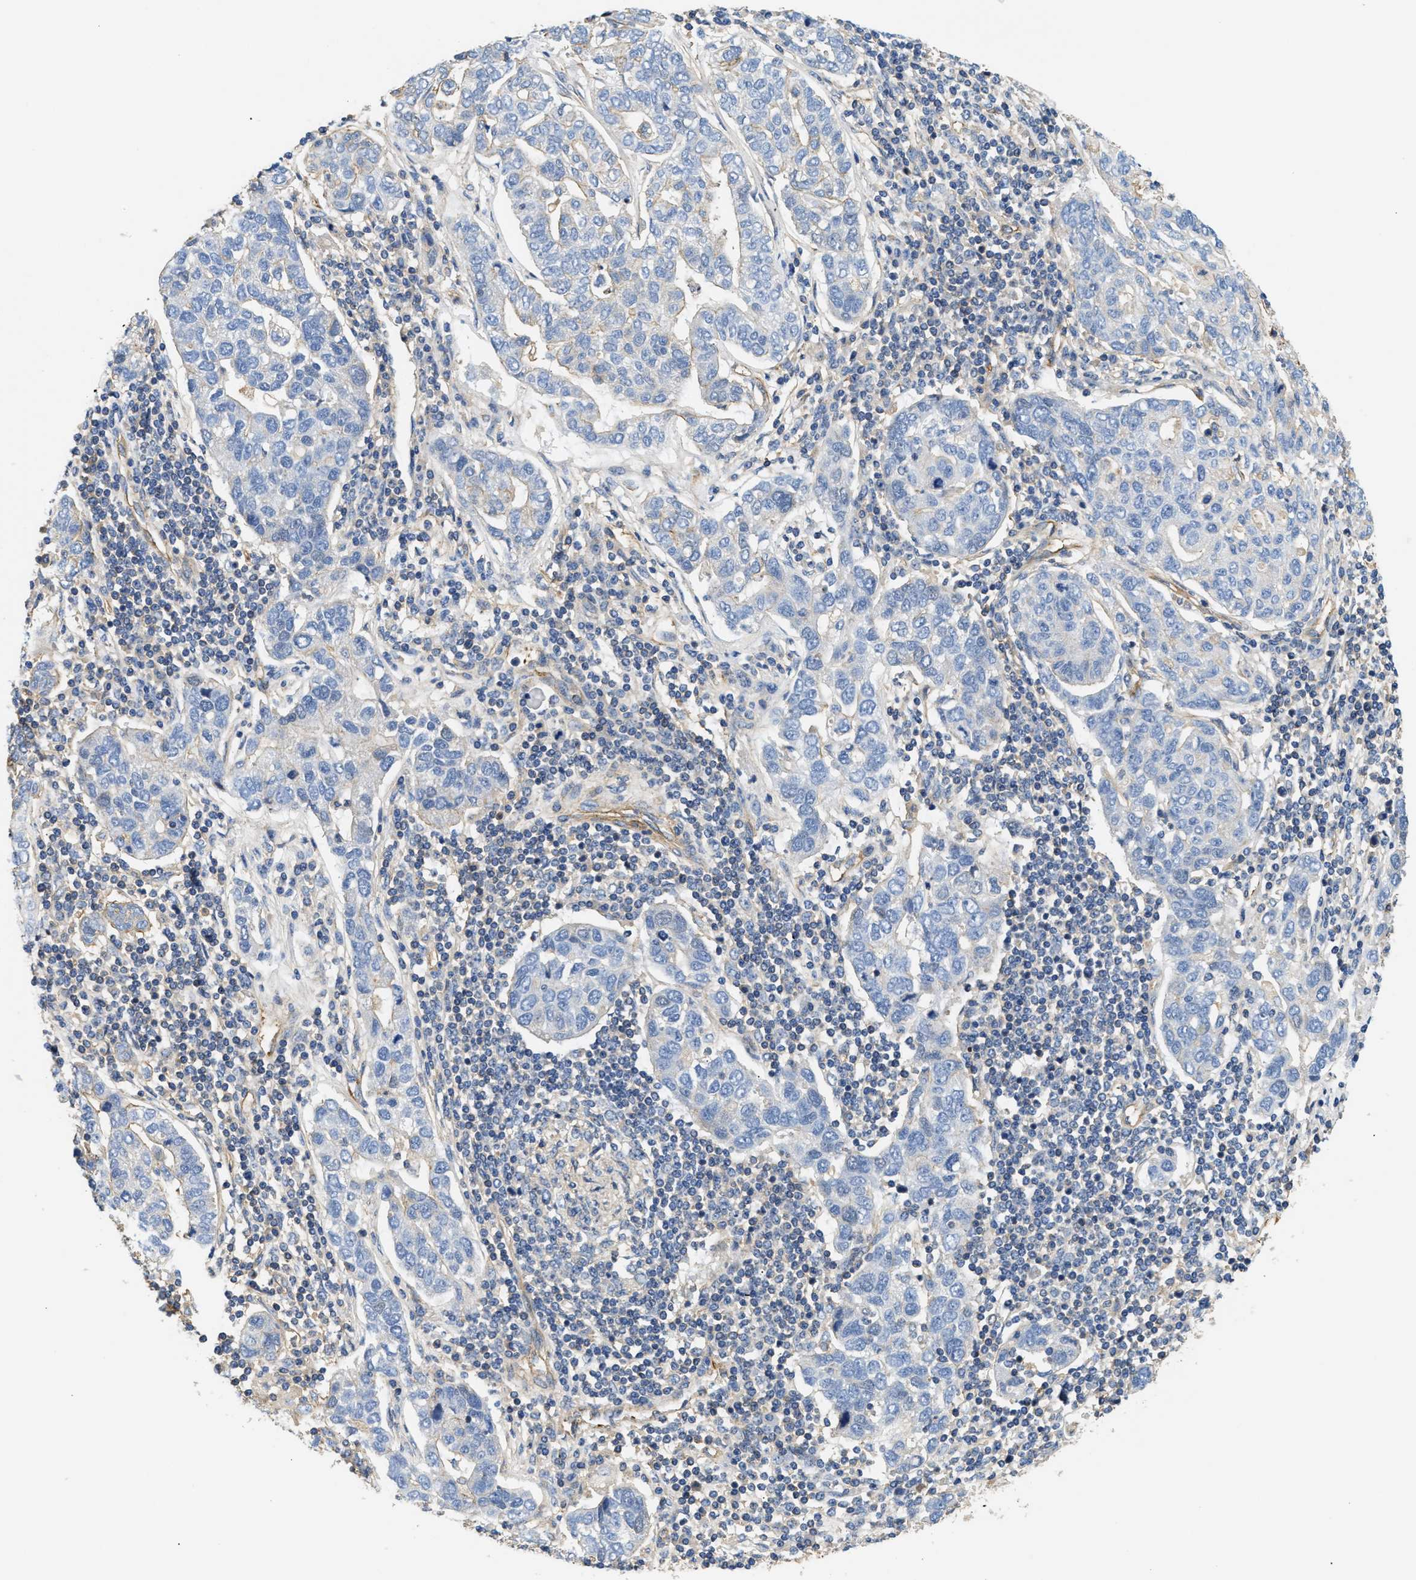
{"staining": {"intensity": "negative", "quantity": "none", "location": "none"}, "tissue": "pancreatic cancer", "cell_type": "Tumor cells", "image_type": "cancer", "snomed": [{"axis": "morphology", "description": "Adenocarcinoma, NOS"}, {"axis": "topography", "description": "Pancreas"}], "caption": "Tumor cells are negative for protein expression in human pancreatic adenocarcinoma.", "gene": "SAMD9L", "patient": {"sex": "female", "age": 61}}